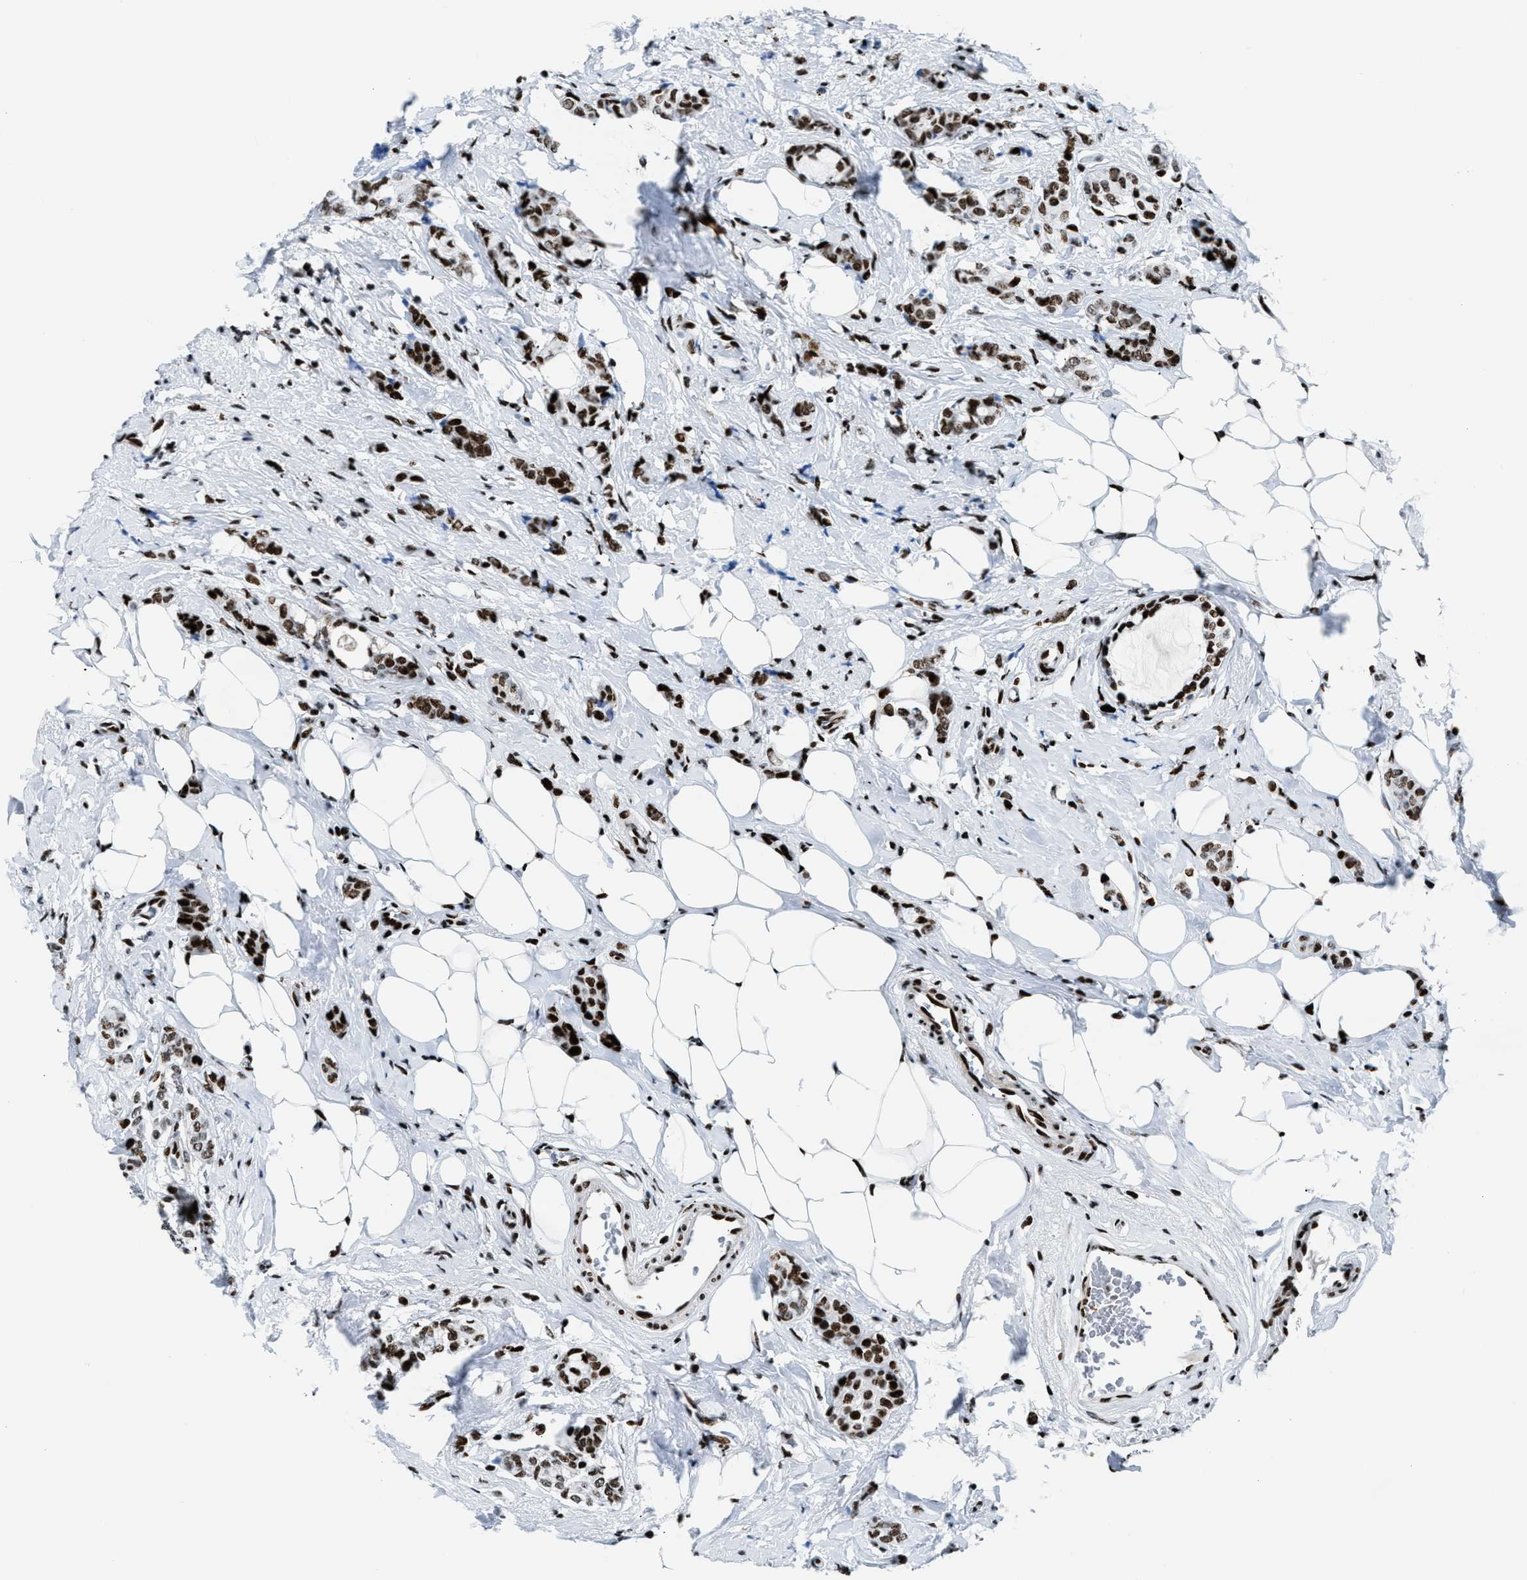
{"staining": {"intensity": "strong", "quantity": ">75%", "location": "nuclear"}, "tissue": "breast cancer", "cell_type": "Tumor cells", "image_type": "cancer", "snomed": [{"axis": "morphology", "description": "Lobular carcinoma"}, {"axis": "topography", "description": "Breast"}], "caption": "DAB (3,3'-diaminobenzidine) immunohistochemical staining of breast cancer reveals strong nuclear protein positivity in about >75% of tumor cells. (DAB IHC, brown staining for protein, blue staining for nuclei).", "gene": "NONO", "patient": {"sex": "female", "age": 60}}